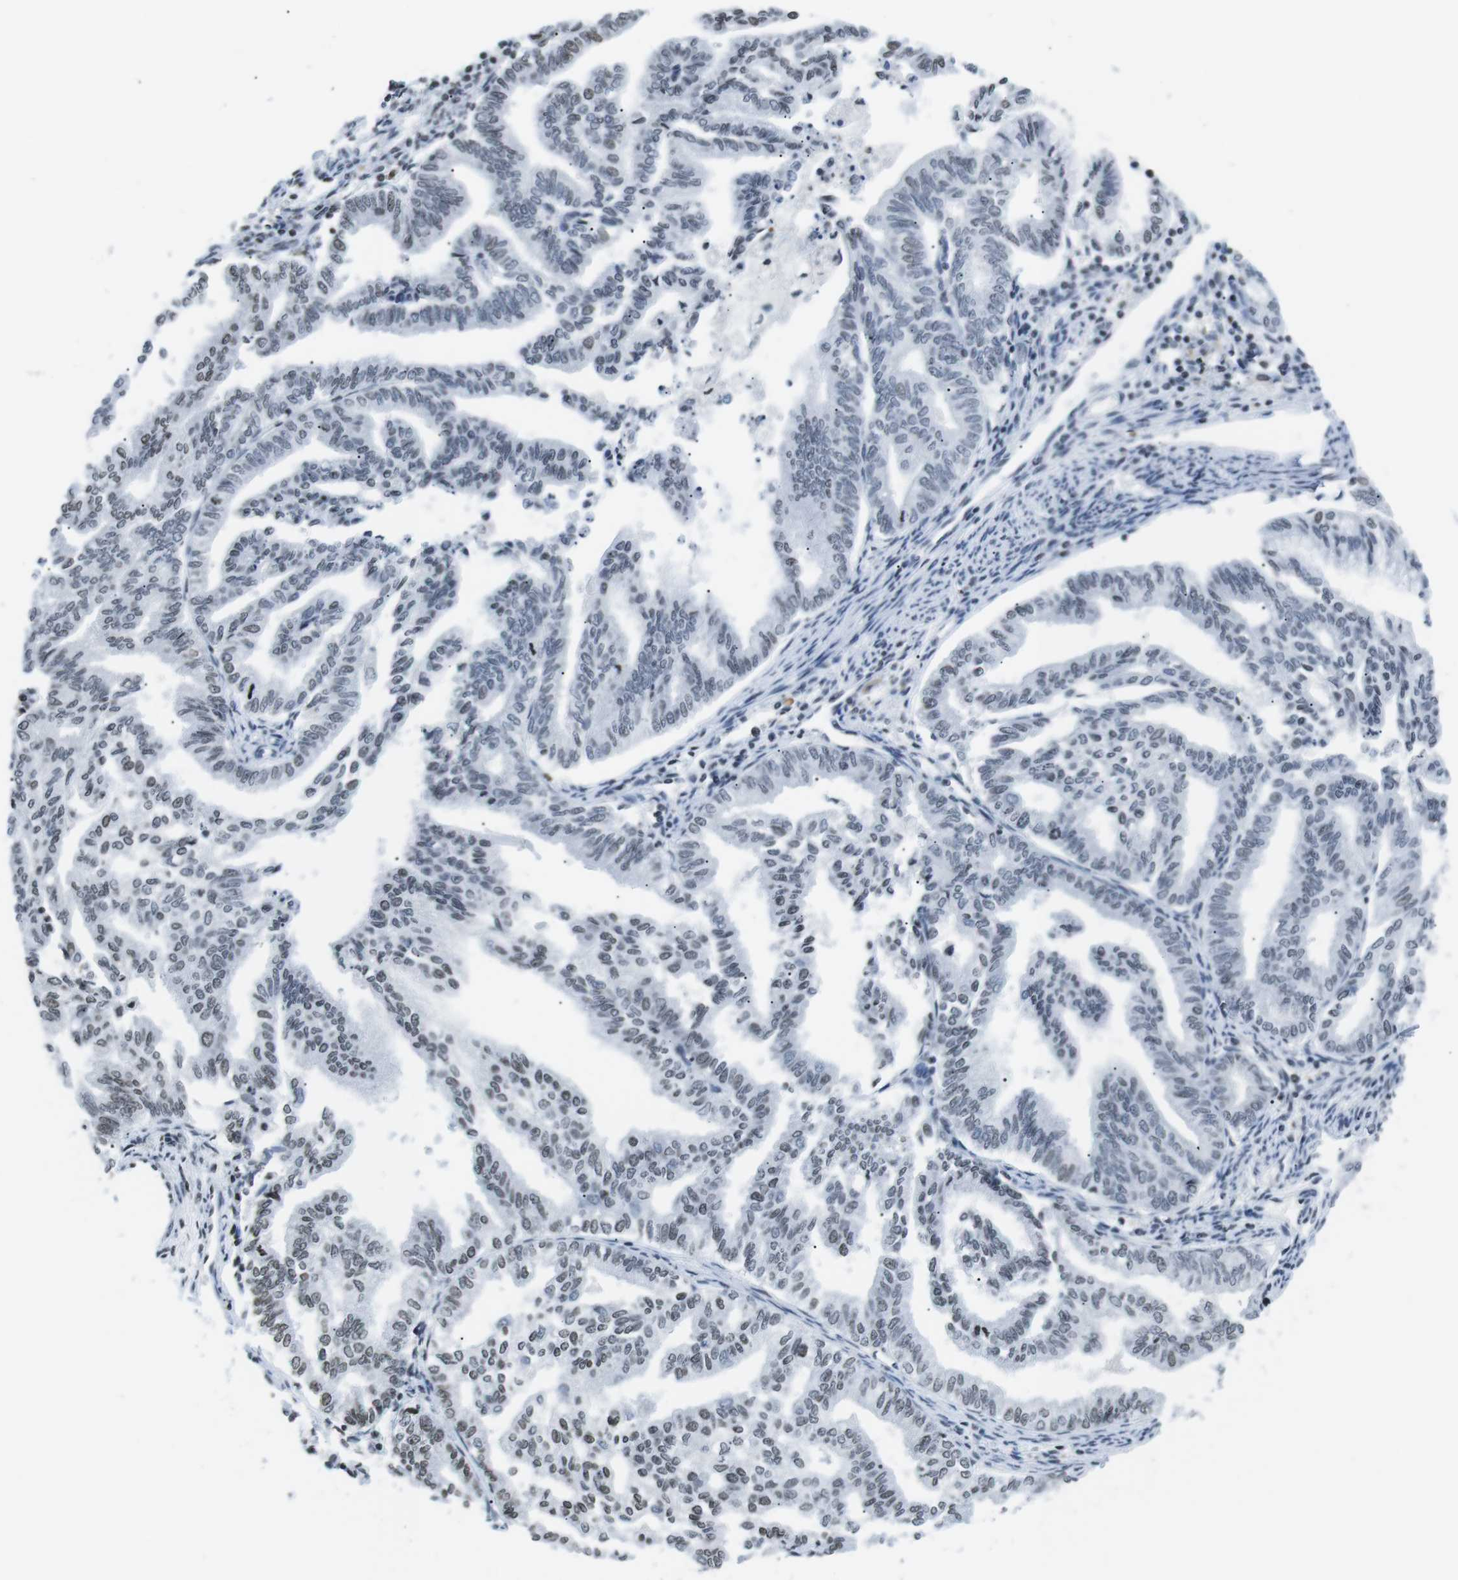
{"staining": {"intensity": "weak", "quantity": "<25%", "location": "nuclear"}, "tissue": "endometrial cancer", "cell_type": "Tumor cells", "image_type": "cancer", "snomed": [{"axis": "morphology", "description": "Adenocarcinoma, NOS"}, {"axis": "topography", "description": "Endometrium"}], "caption": "Immunohistochemistry (IHC) of human endometrial cancer reveals no staining in tumor cells. (IHC, brightfield microscopy, high magnification).", "gene": "E2F2", "patient": {"sex": "female", "age": 79}}